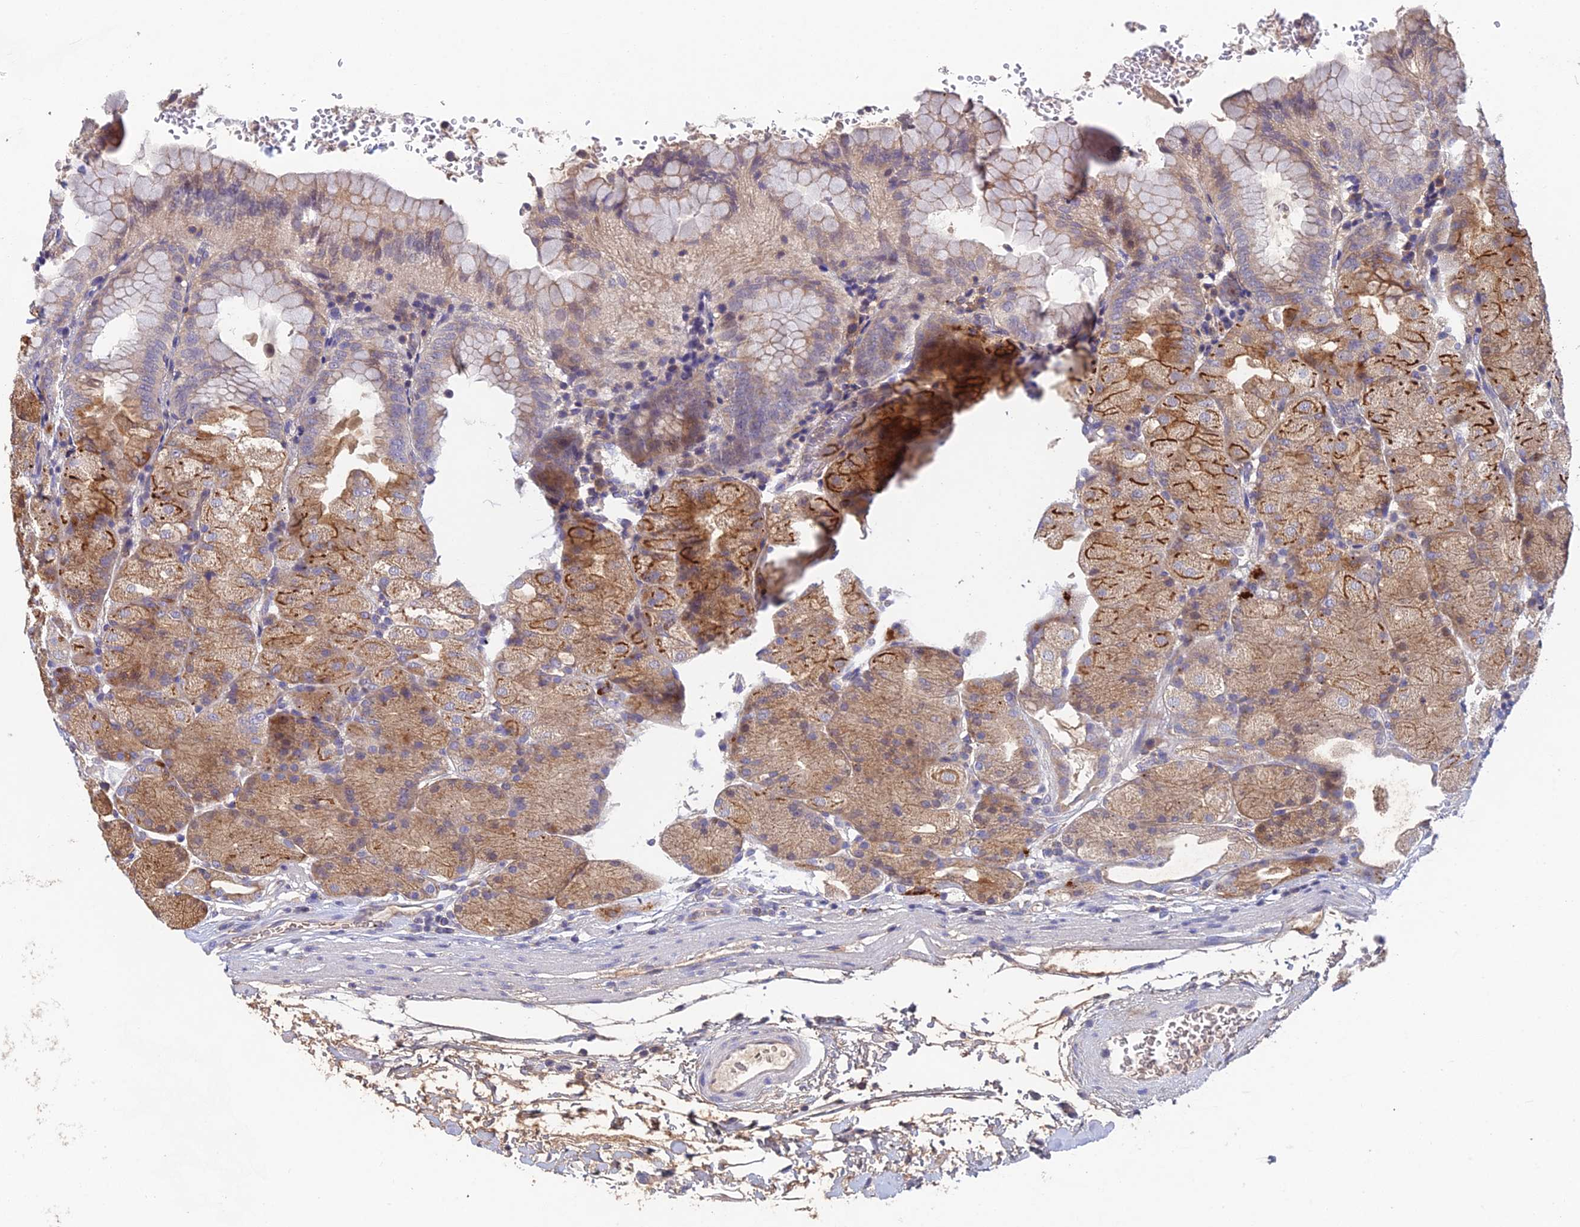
{"staining": {"intensity": "moderate", "quantity": "25%-75%", "location": "cytoplasmic/membranous,nuclear"}, "tissue": "stomach", "cell_type": "Glandular cells", "image_type": "normal", "snomed": [{"axis": "morphology", "description": "Normal tissue, NOS"}, {"axis": "topography", "description": "Stomach, upper"}, {"axis": "topography", "description": "Stomach, lower"}], "caption": "Brown immunohistochemical staining in normal human stomach reveals moderate cytoplasmic/membranous,nuclear positivity in approximately 25%-75% of glandular cells. Immunohistochemistry (ihc) stains the protein of interest in brown and the nuclei are stained blue.", "gene": "ADAMTS13", "patient": {"sex": "male", "age": 62}}